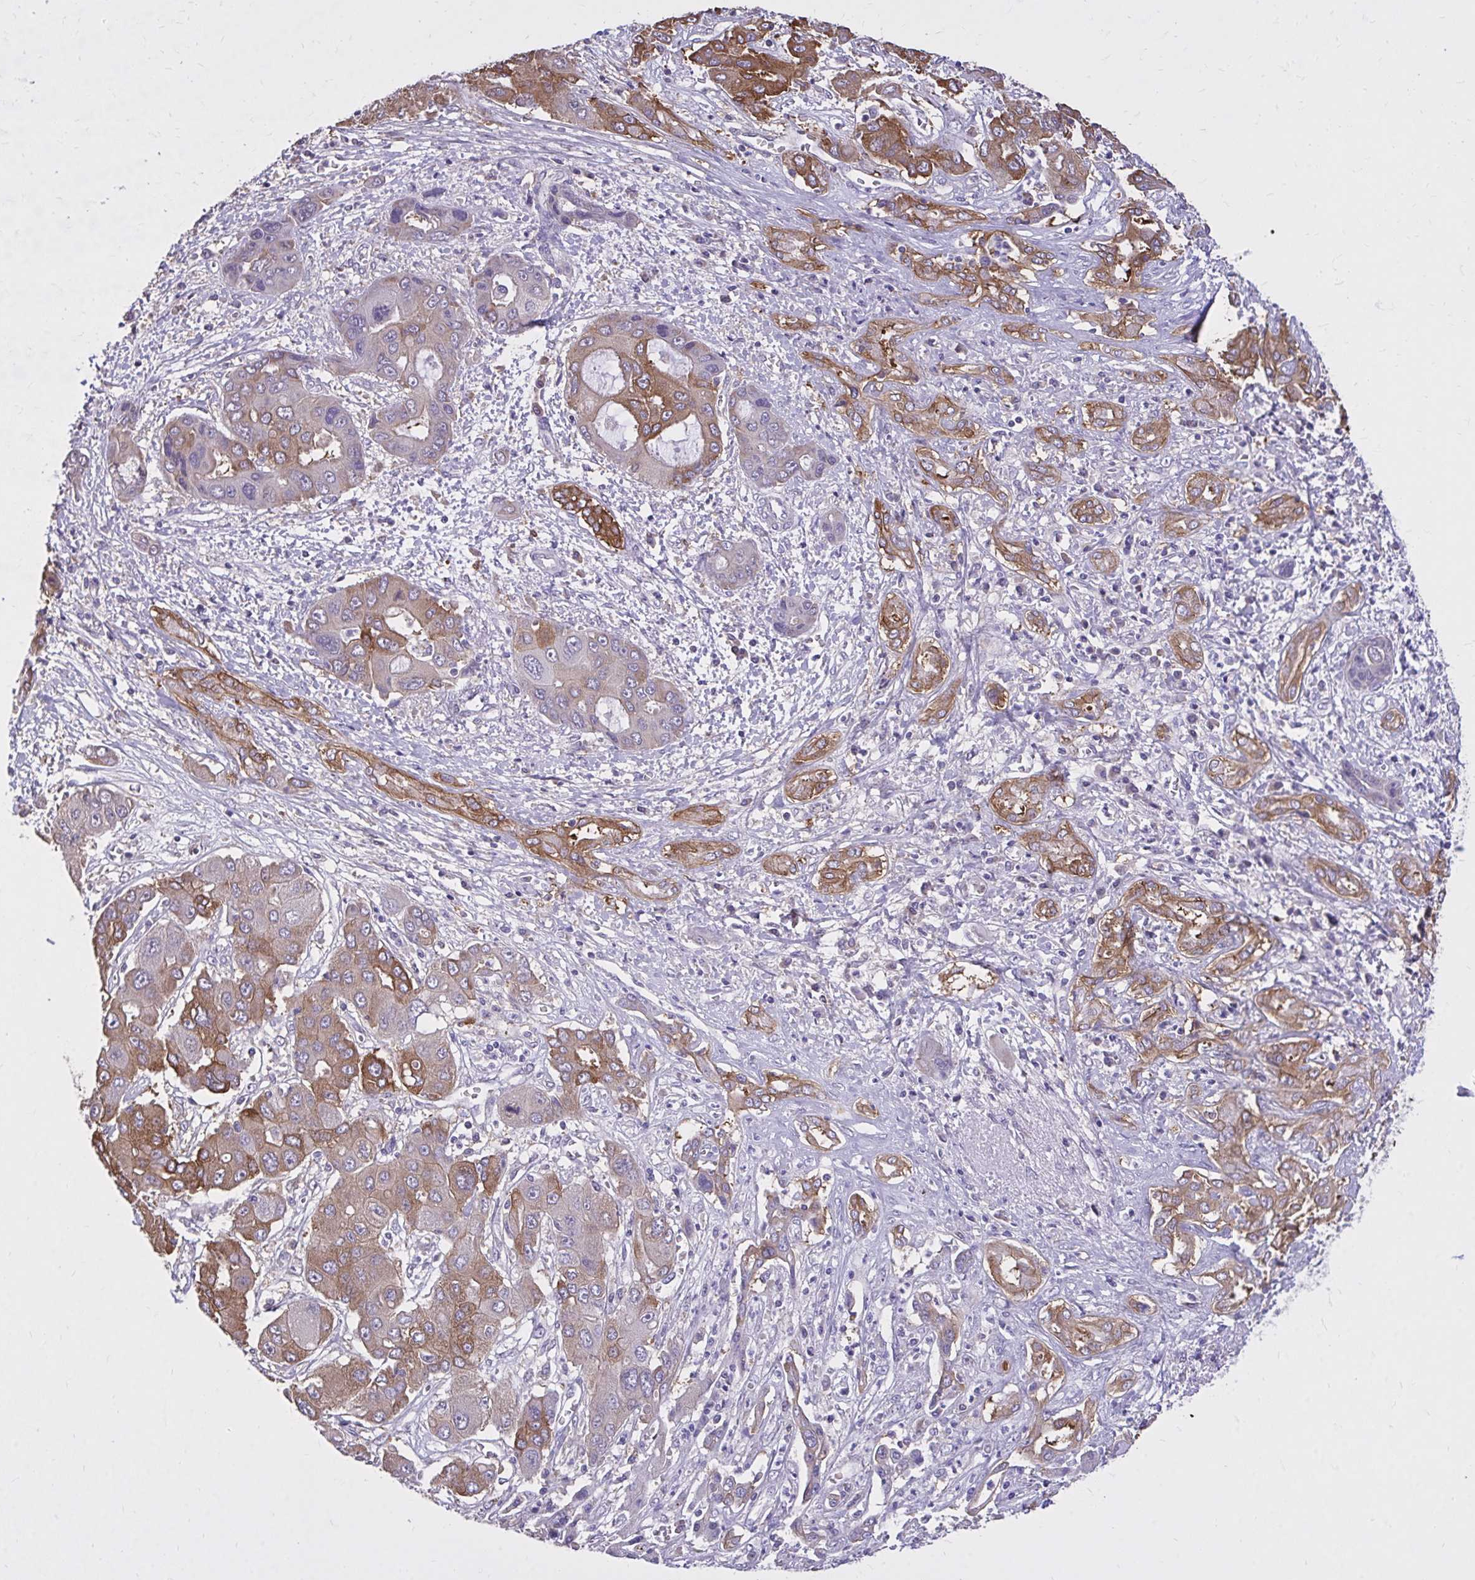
{"staining": {"intensity": "moderate", "quantity": ">75%", "location": "cytoplasmic/membranous"}, "tissue": "liver cancer", "cell_type": "Tumor cells", "image_type": "cancer", "snomed": [{"axis": "morphology", "description": "Cholangiocarcinoma"}, {"axis": "topography", "description": "Liver"}], "caption": "Liver cancer stained with a protein marker shows moderate staining in tumor cells.", "gene": "EPB41L1", "patient": {"sex": "male", "age": 67}}